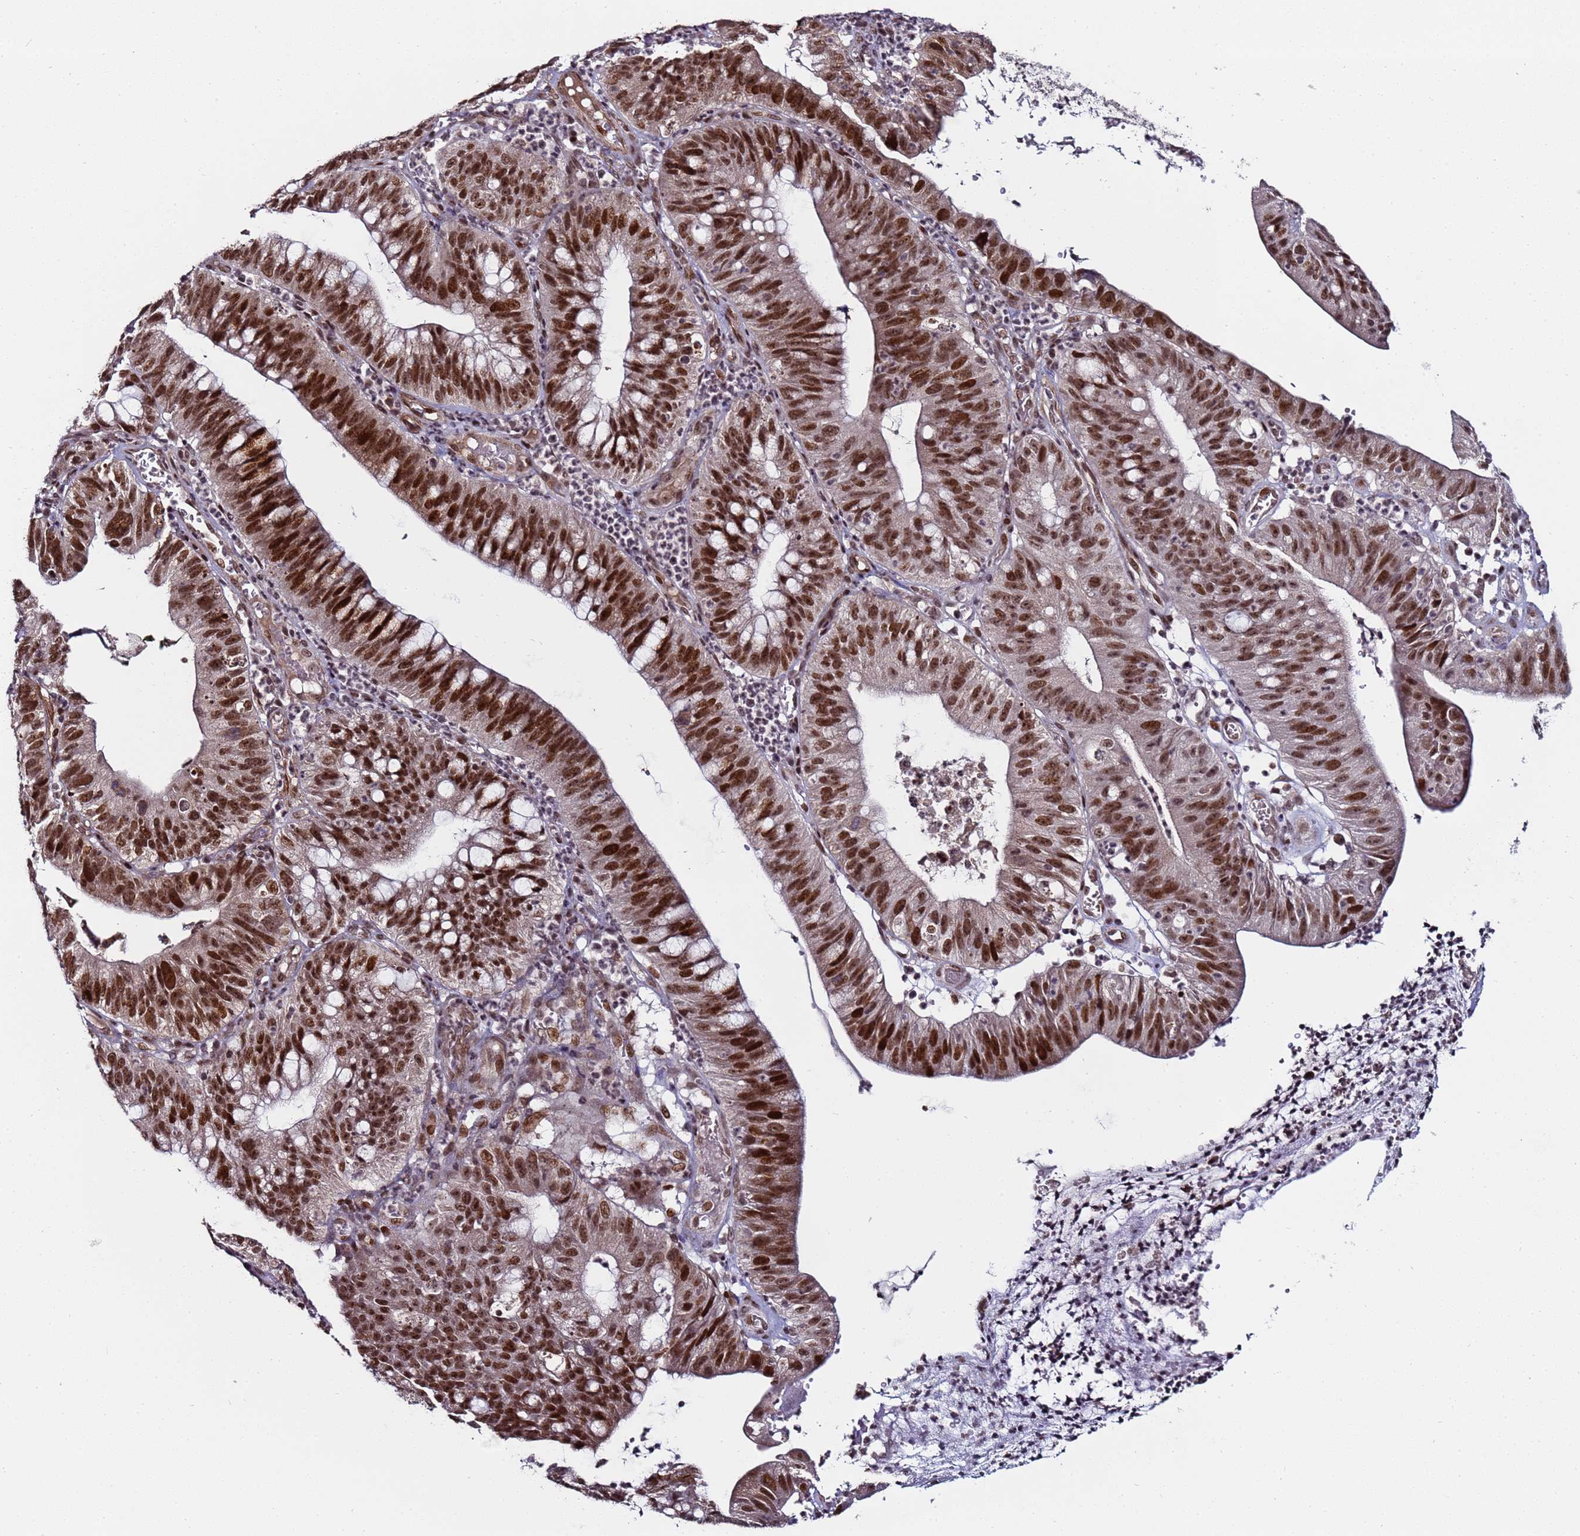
{"staining": {"intensity": "strong", "quantity": ">75%", "location": "nuclear"}, "tissue": "stomach cancer", "cell_type": "Tumor cells", "image_type": "cancer", "snomed": [{"axis": "morphology", "description": "Adenocarcinoma, NOS"}, {"axis": "topography", "description": "Stomach"}], "caption": "The photomicrograph displays immunohistochemical staining of stomach adenocarcinoma. There is strong nuclear expression is present in approximately >75% of tumor cells. (DAB IHC, brown staining for protein, blue staining for nuclei).", "gene": "PPM1H", "patient": {"sex": "male", "age": 59}}